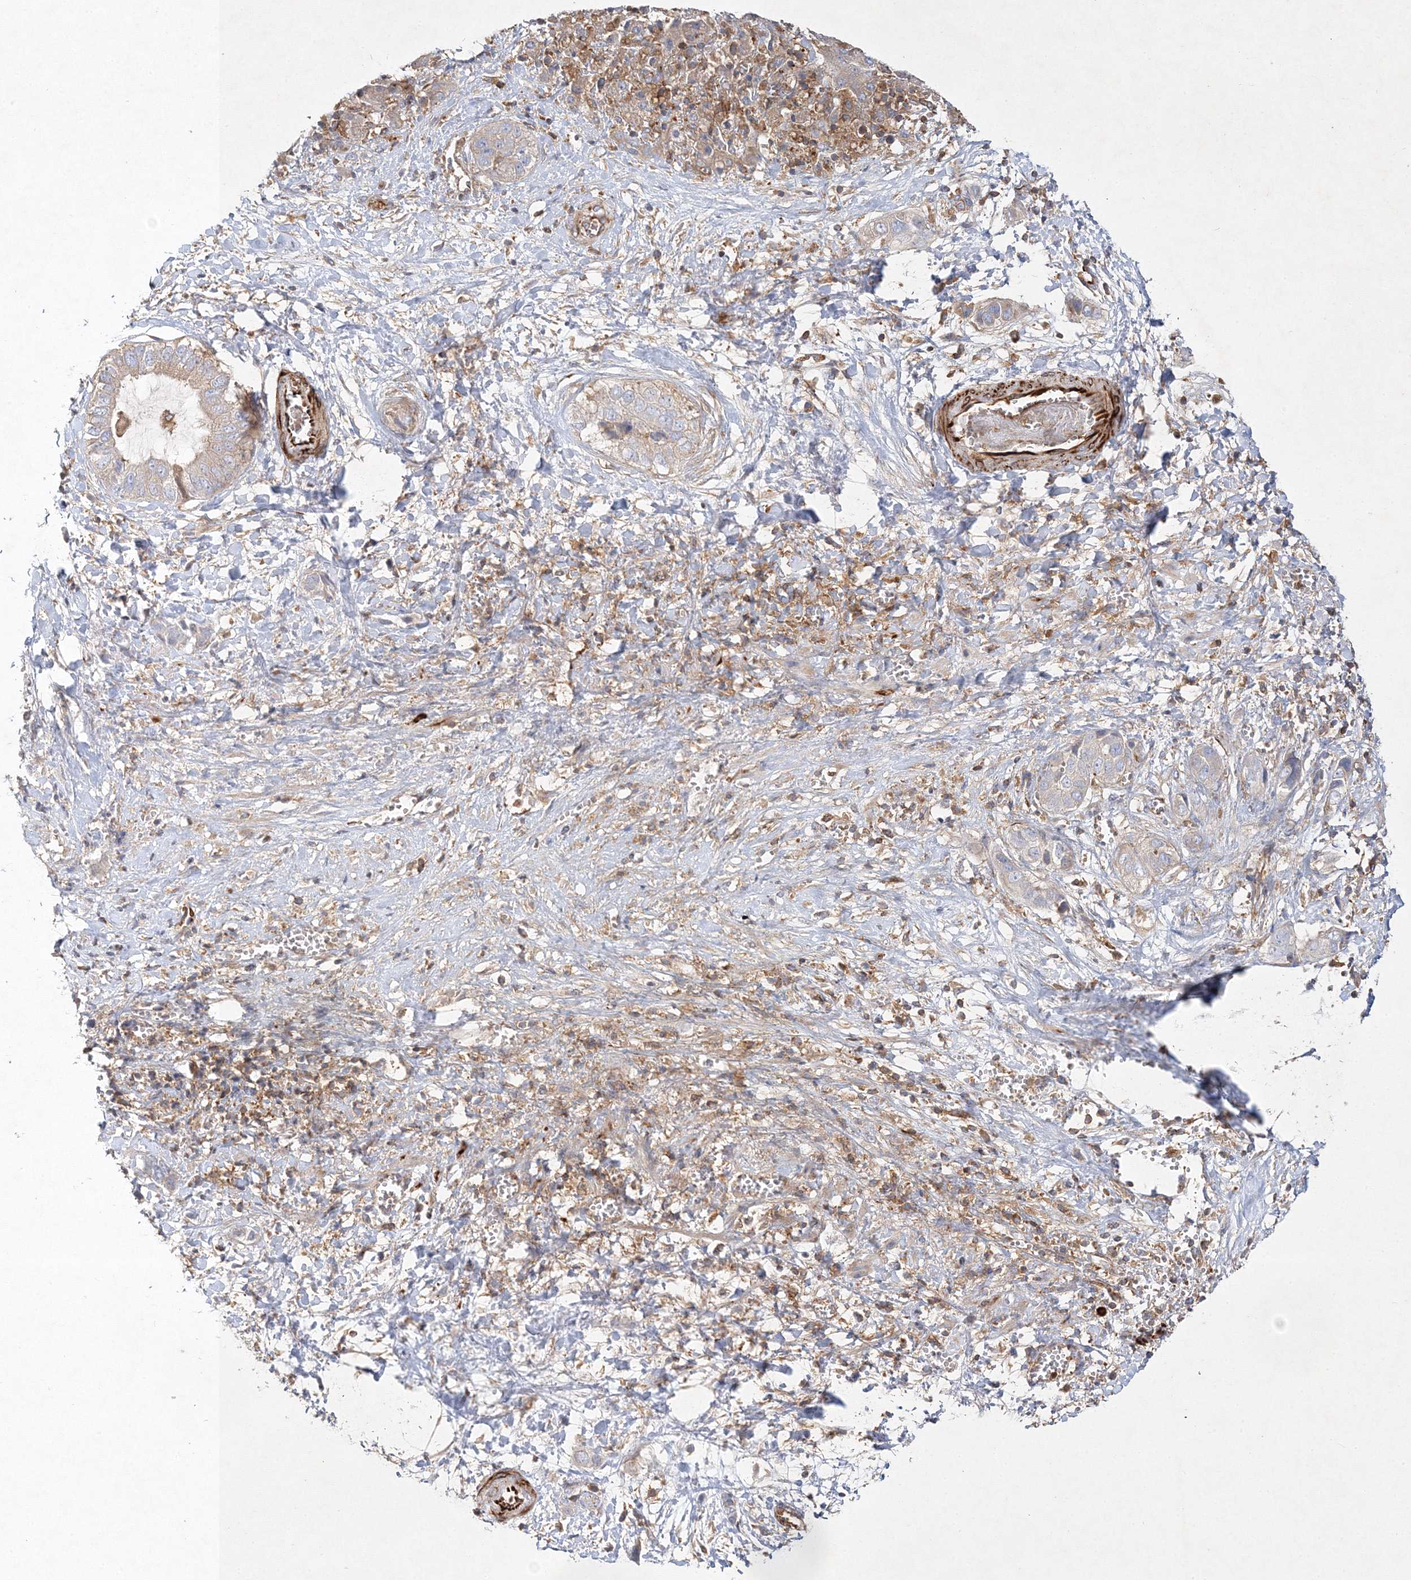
{"staining": {"intensity": "weak", "quantity": "25%-75%", "location": "cytoplasmic/membranous"}, "tissue": "liver cancer", "cell_type": "Tumor cells", "image_type": "cancer", "snomed": [{"axis": "morphology", "description": "Cholangiocarcinoma"}, {"axis": "topography", "description": "Liver"}], "caption": "Liver cholangiocarcinoma stained with immunohistochemistry (IHC) shows weak cytoplasmic/membranous expression in approximately 25%-75% of tumor cells.", "gene": "WDR37", "patient": {"sex": "female", "age": 52}}